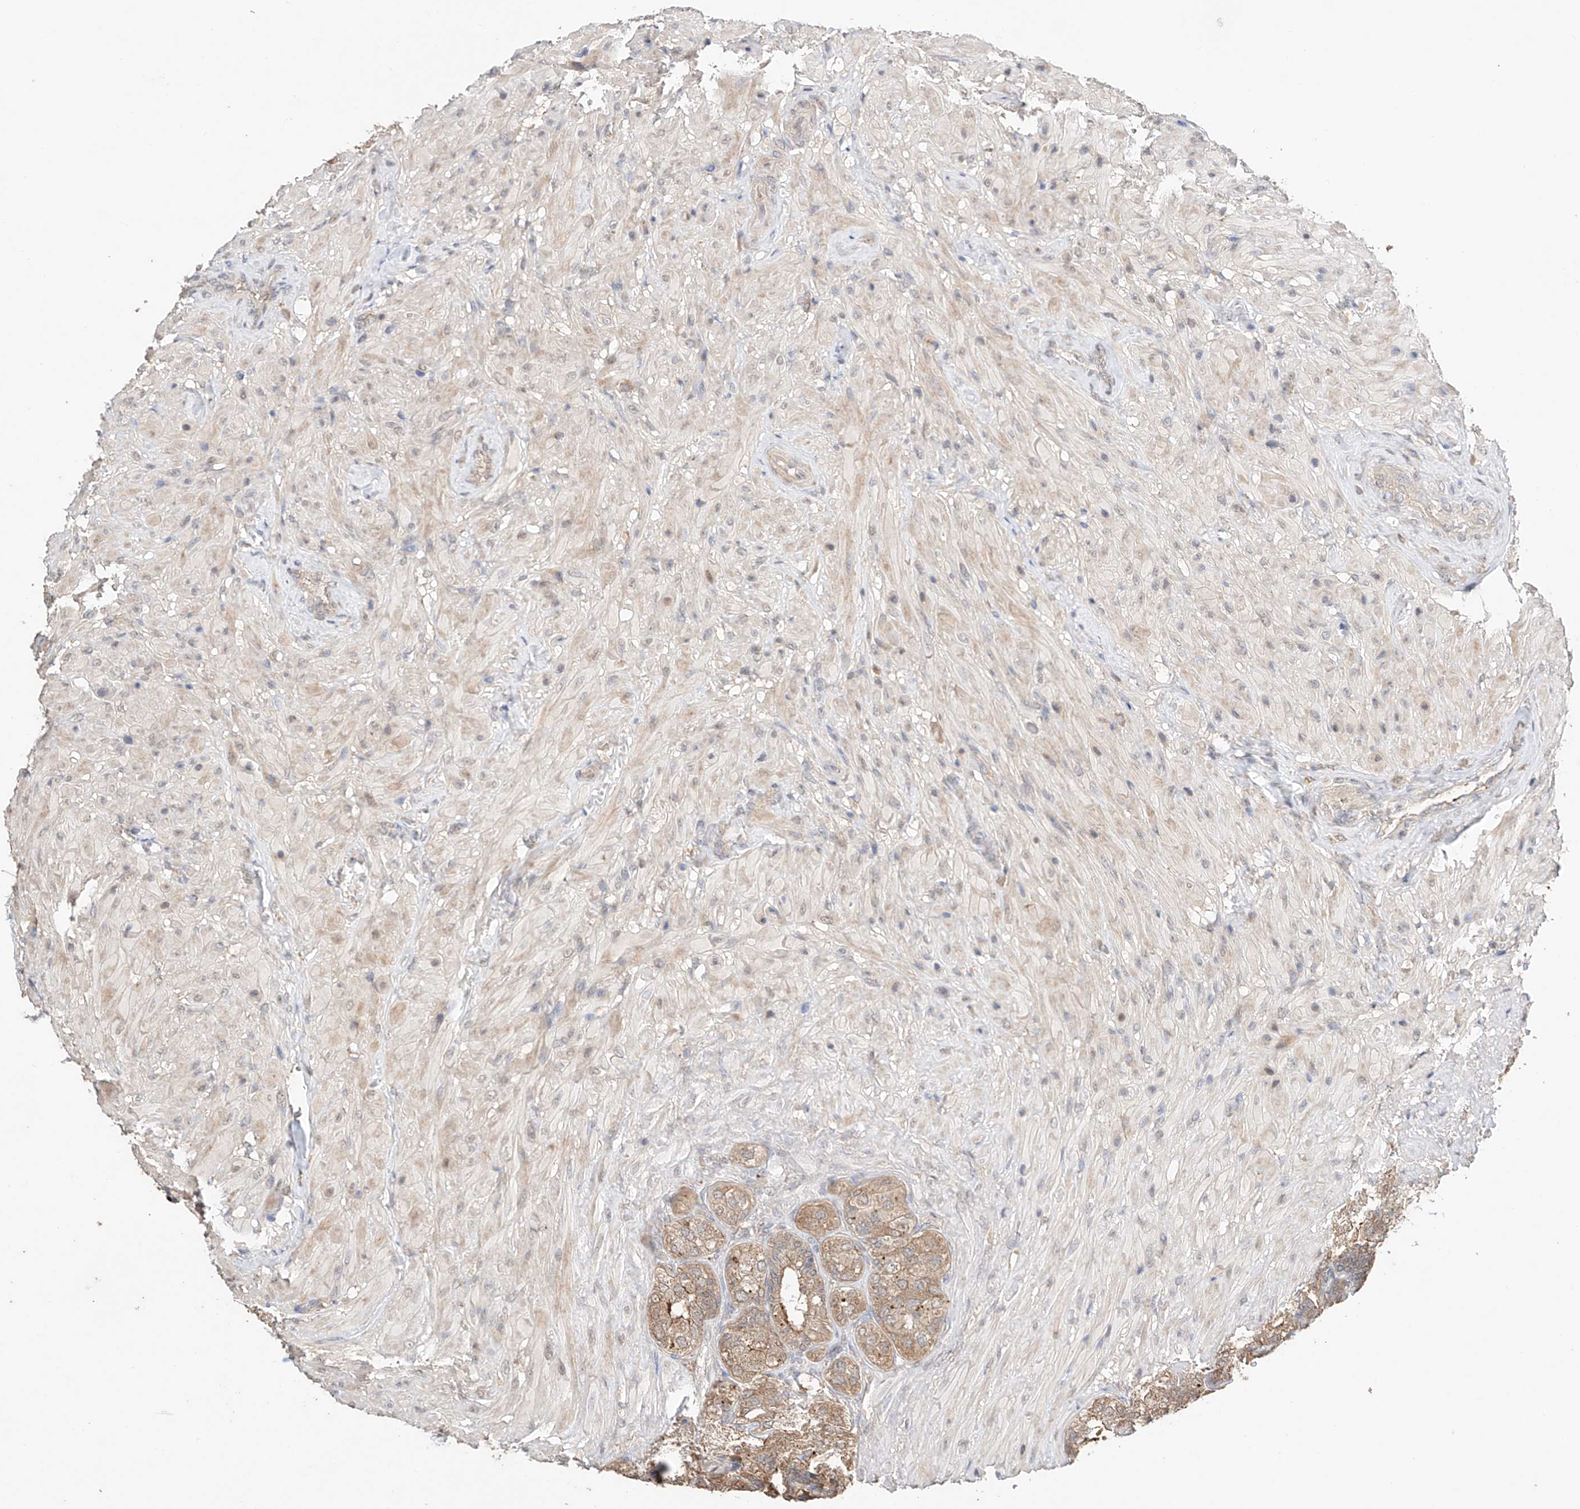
{"staining": {"intensity": "moderate", "quantity": ">75%", "location": "cytoplasmic/membranous"}, "tissue": "seminal vesicle", "cell_type": "Glandular cells", "image_type": "normal", "snomed": [{"axis": "morphology", "description": "Normal tissue, NOS"}, {"axis": "topography", "description": "Seminal veicle"}, {"axis": "topography", "description": "Peripheral nerve tissue"}], "caption": "High-magnification brightfield microscopy of unremarkable seminal vesicle stained with DAB (brown) and counterstained with hematoxylin (blue). glandular cells exhibit moderate cytoplasmic/membranous expression is seen in approximately>75% of cells. The protein is stained brown, and the nuclei are stained in blue (DAB IHC with brightfield microscopy, high magnification).", "gene": "ZFHX2", "patient": {"sex": "male", "age": 63}}